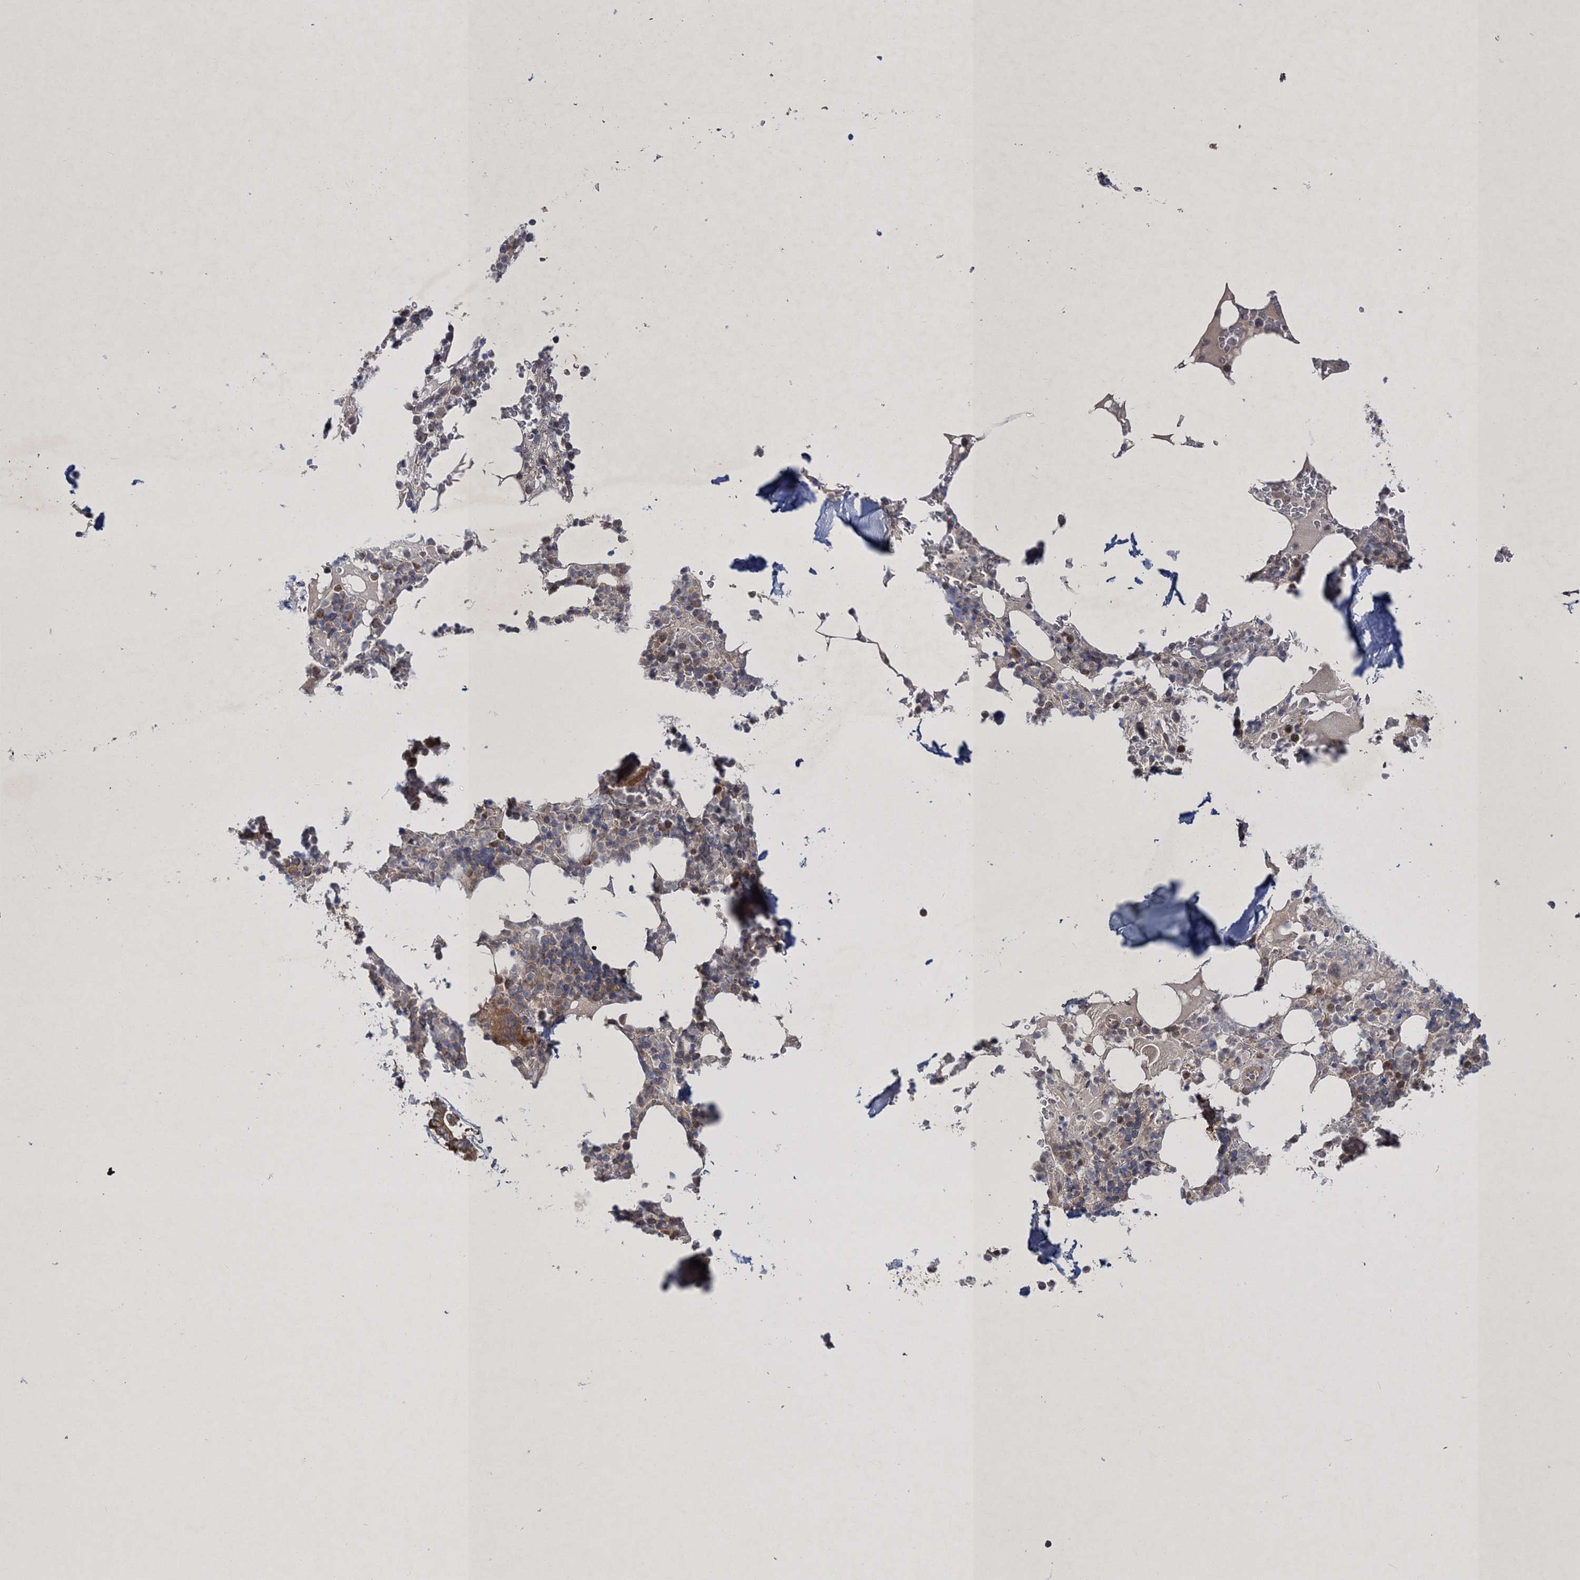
{"staining": {"intensity": "moderate", "quantity": "<25%", "location": "cytoplasmic/membranous"}, "tissue": "bone marrow", "cell_type": "Hematopoietic cells", "image_type": "normal", "snomed": [{"axis": "morphology", "description": "Normal tissue, NOS"}, {"axis": "topography", "description": "Bone marrow"}], "caption": "Bone marrow stained with DAB immunohistochemistry shows low levels of moderate cytoplasmic/membranous positivity in about <25% of hematopoietic cells.", "gene": "SCRN3", "patient": {"sex": "male", "age": 58}}